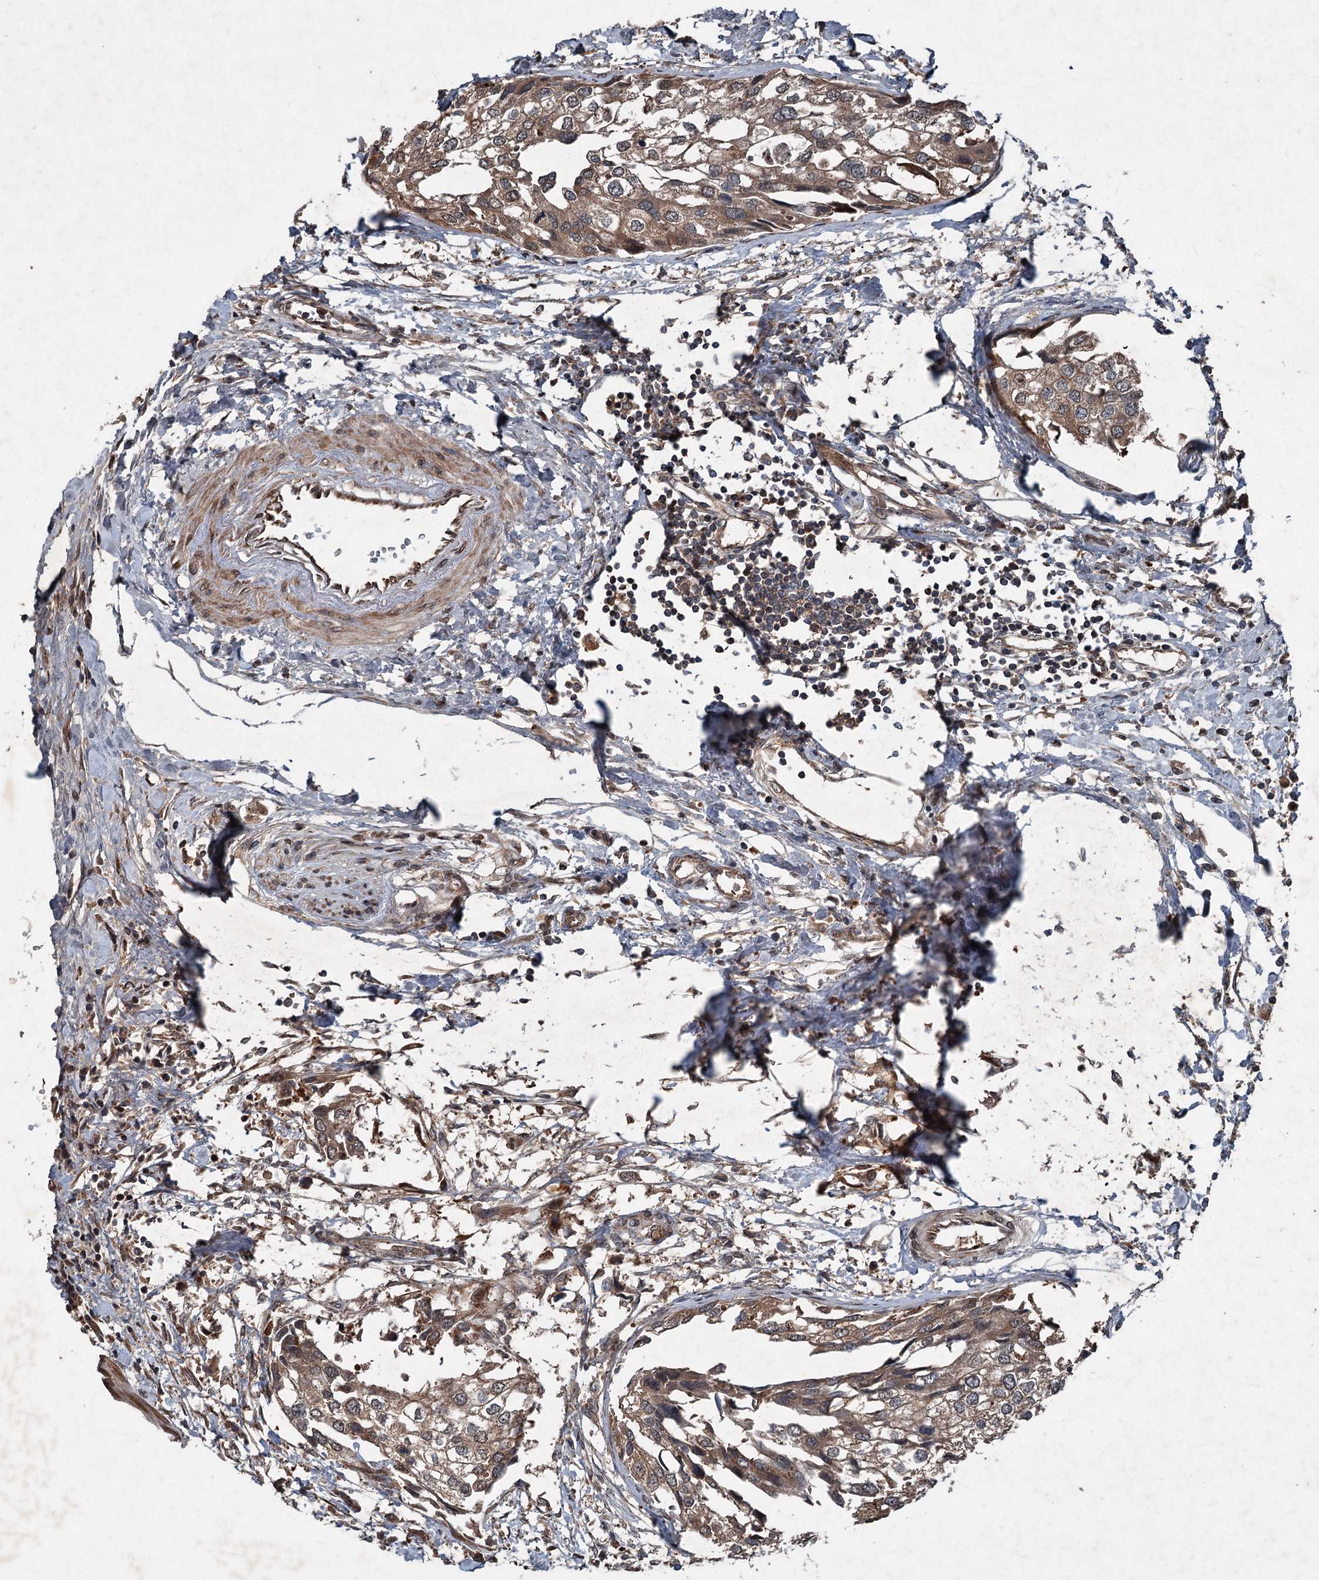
{"staining": {"intensity": "moderate", "quantity": ">75%", "location": "cytoplasmic/membranous"}, "tissue": "urothelial cancer", "cell_type": "Tumor cells", "image_type": "cancer", "snomed": [{"axis": "morphology", "description": "Urothelial carcinoma, High grade"}, {"axis": "topography", "description": "Urinary bladder"}], "caption": "Urothelial carcinoma (high-grade) was stained to show a protein in brown. There is medium levels of moderate cytoplasmic/membranous expression in approximately >75% of tumor cells.", "gene": "ALAS1", "patient": {"sex": "male", "age": 64}}